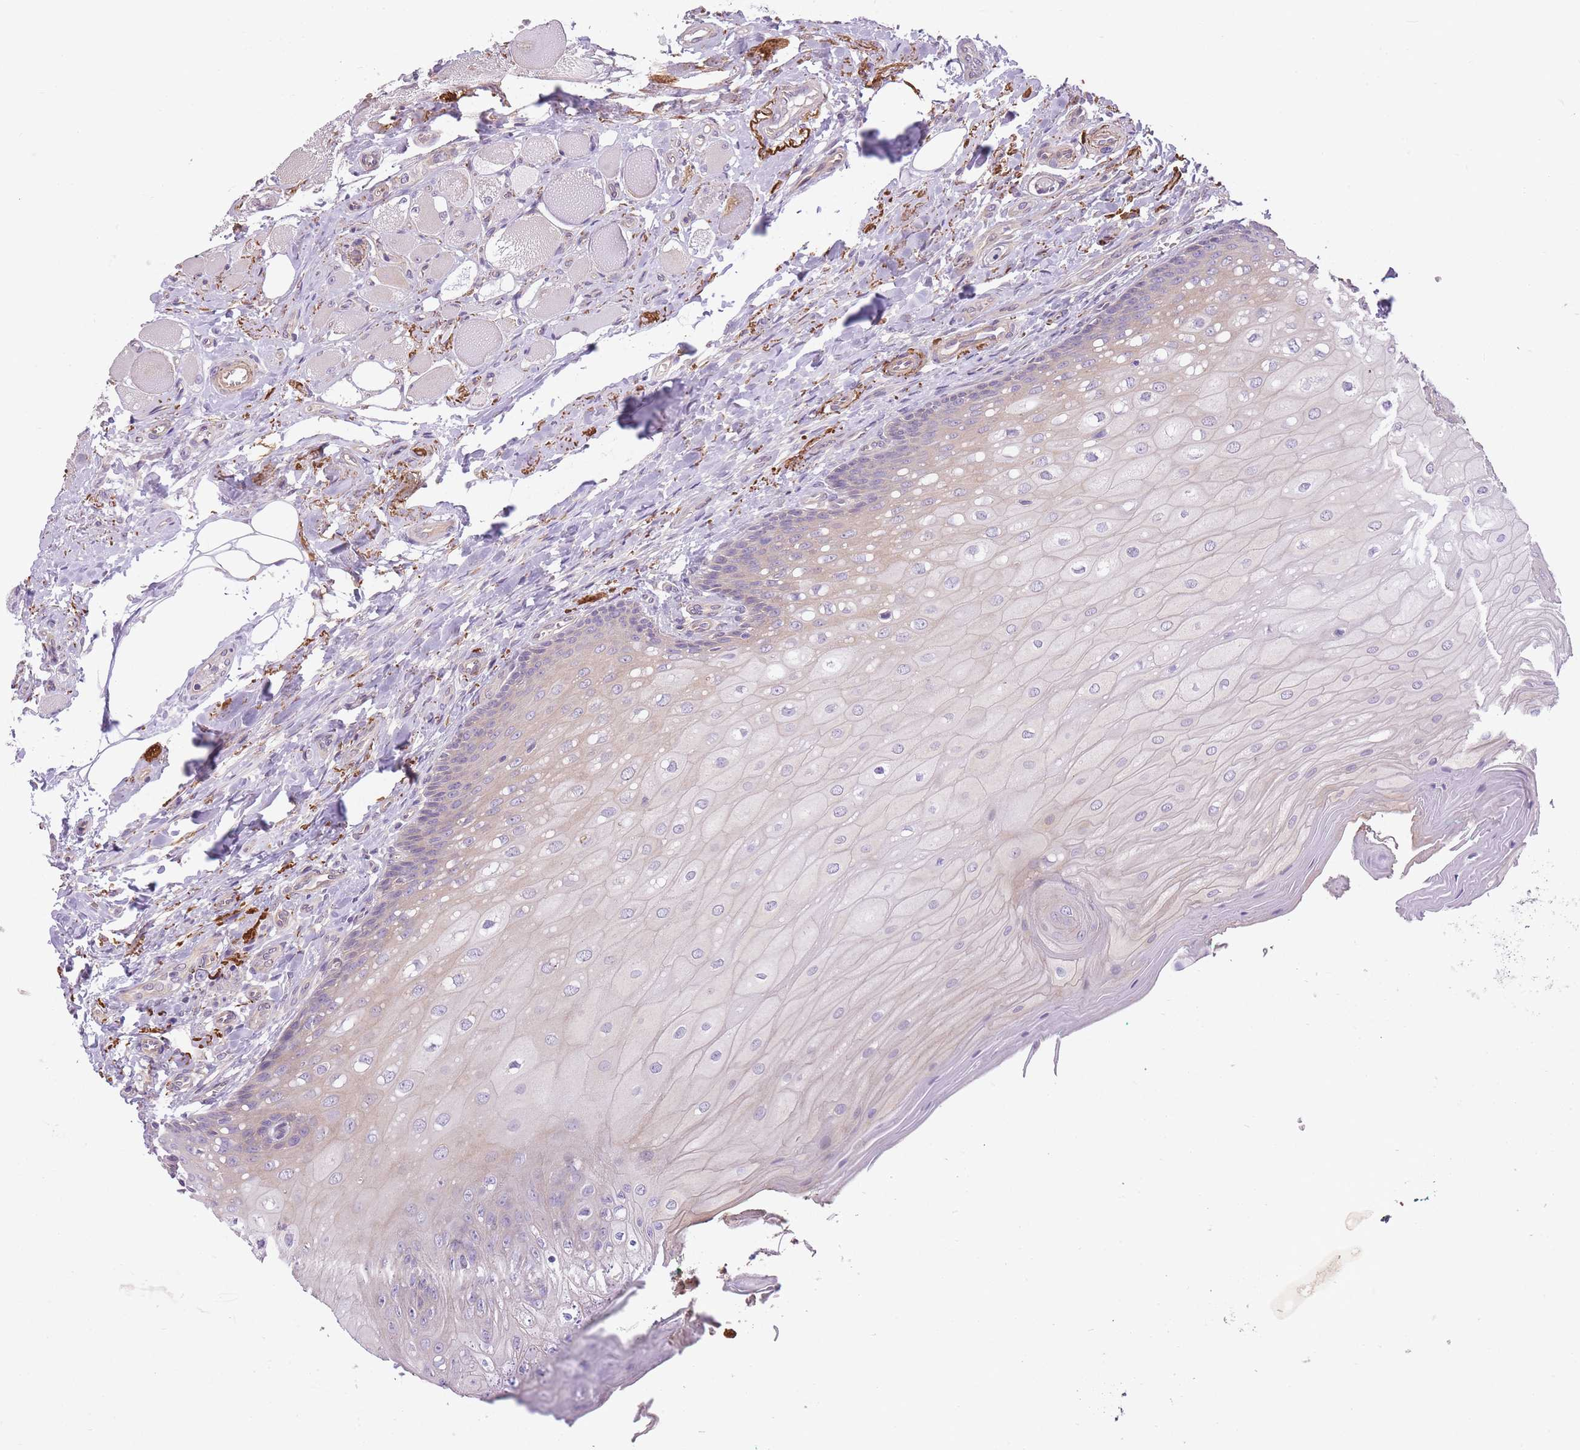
{"staining": {"intensity": "weak", "quantity": "<25%", "location": "cytoplasmic/membranous"}, "tissue": "oral mucosa", "cell_type": "Squamous epithelial cells", "image_type": "normal", "snomed": [{"axis": "morphology", "description": "Normal tissue, NOS"}, {"axis": "morphology", "description": "Squamous cell carcinoma, NOS"}, {"axis": "topography", "description": "Oral tissue"}, {"axis": "topography", "description": "Tounge, NOS"}, {"axis": "topography", "description": "Head-Neck"}], "caption": "Oral mucosa stained for a protein using immunohistochemistry shows no expression squamous epithelial cells.", "gene": "REV1", "patient": {"sex": "male", "age": 79}}